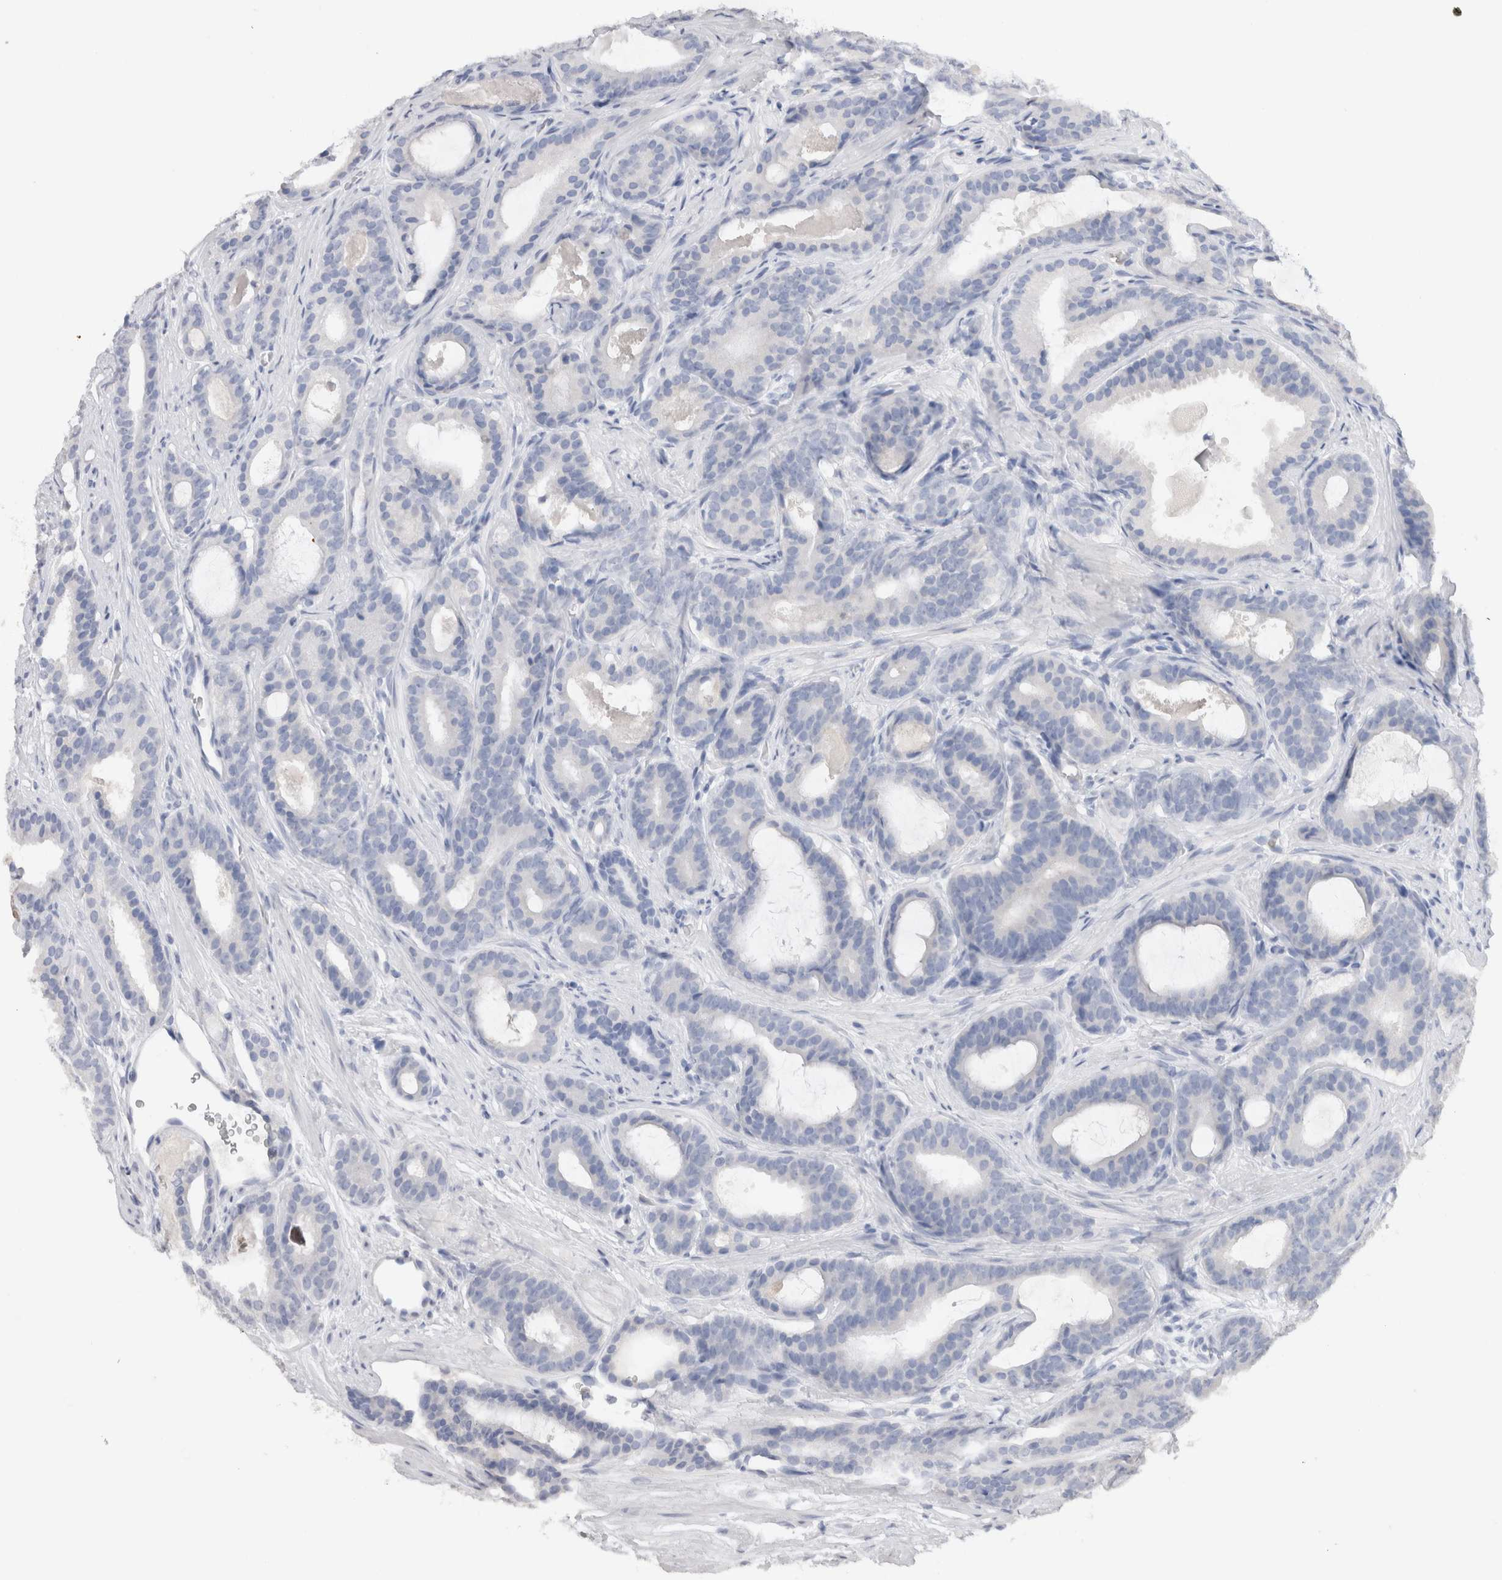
{"staining": {"intensity": "negative", "quantity": "none", "location": "none"}, "tissue": "prostate cancer", "cell_type": "Tumor cells", "image_type": "cancer", "snomed": [{"axis": "morphology", "description": "Adenocarcinoma, High grade"}, {"axis": "topography", "description": "Prostate"}], "caption": "The immunohistochemistry image has no significant expression in tumor cells of adenocarcinoma (high-grade) (prostate) tissue. (Stains: DAB (3,3'-diaminobenzidine) immunohistochemistry (IHC) with hematoxylin counter stain, Microscopy: brightfield microscopy at high magnification).", "gene": "LAMP3", "patient": {"sex": "male", "age": 60}}